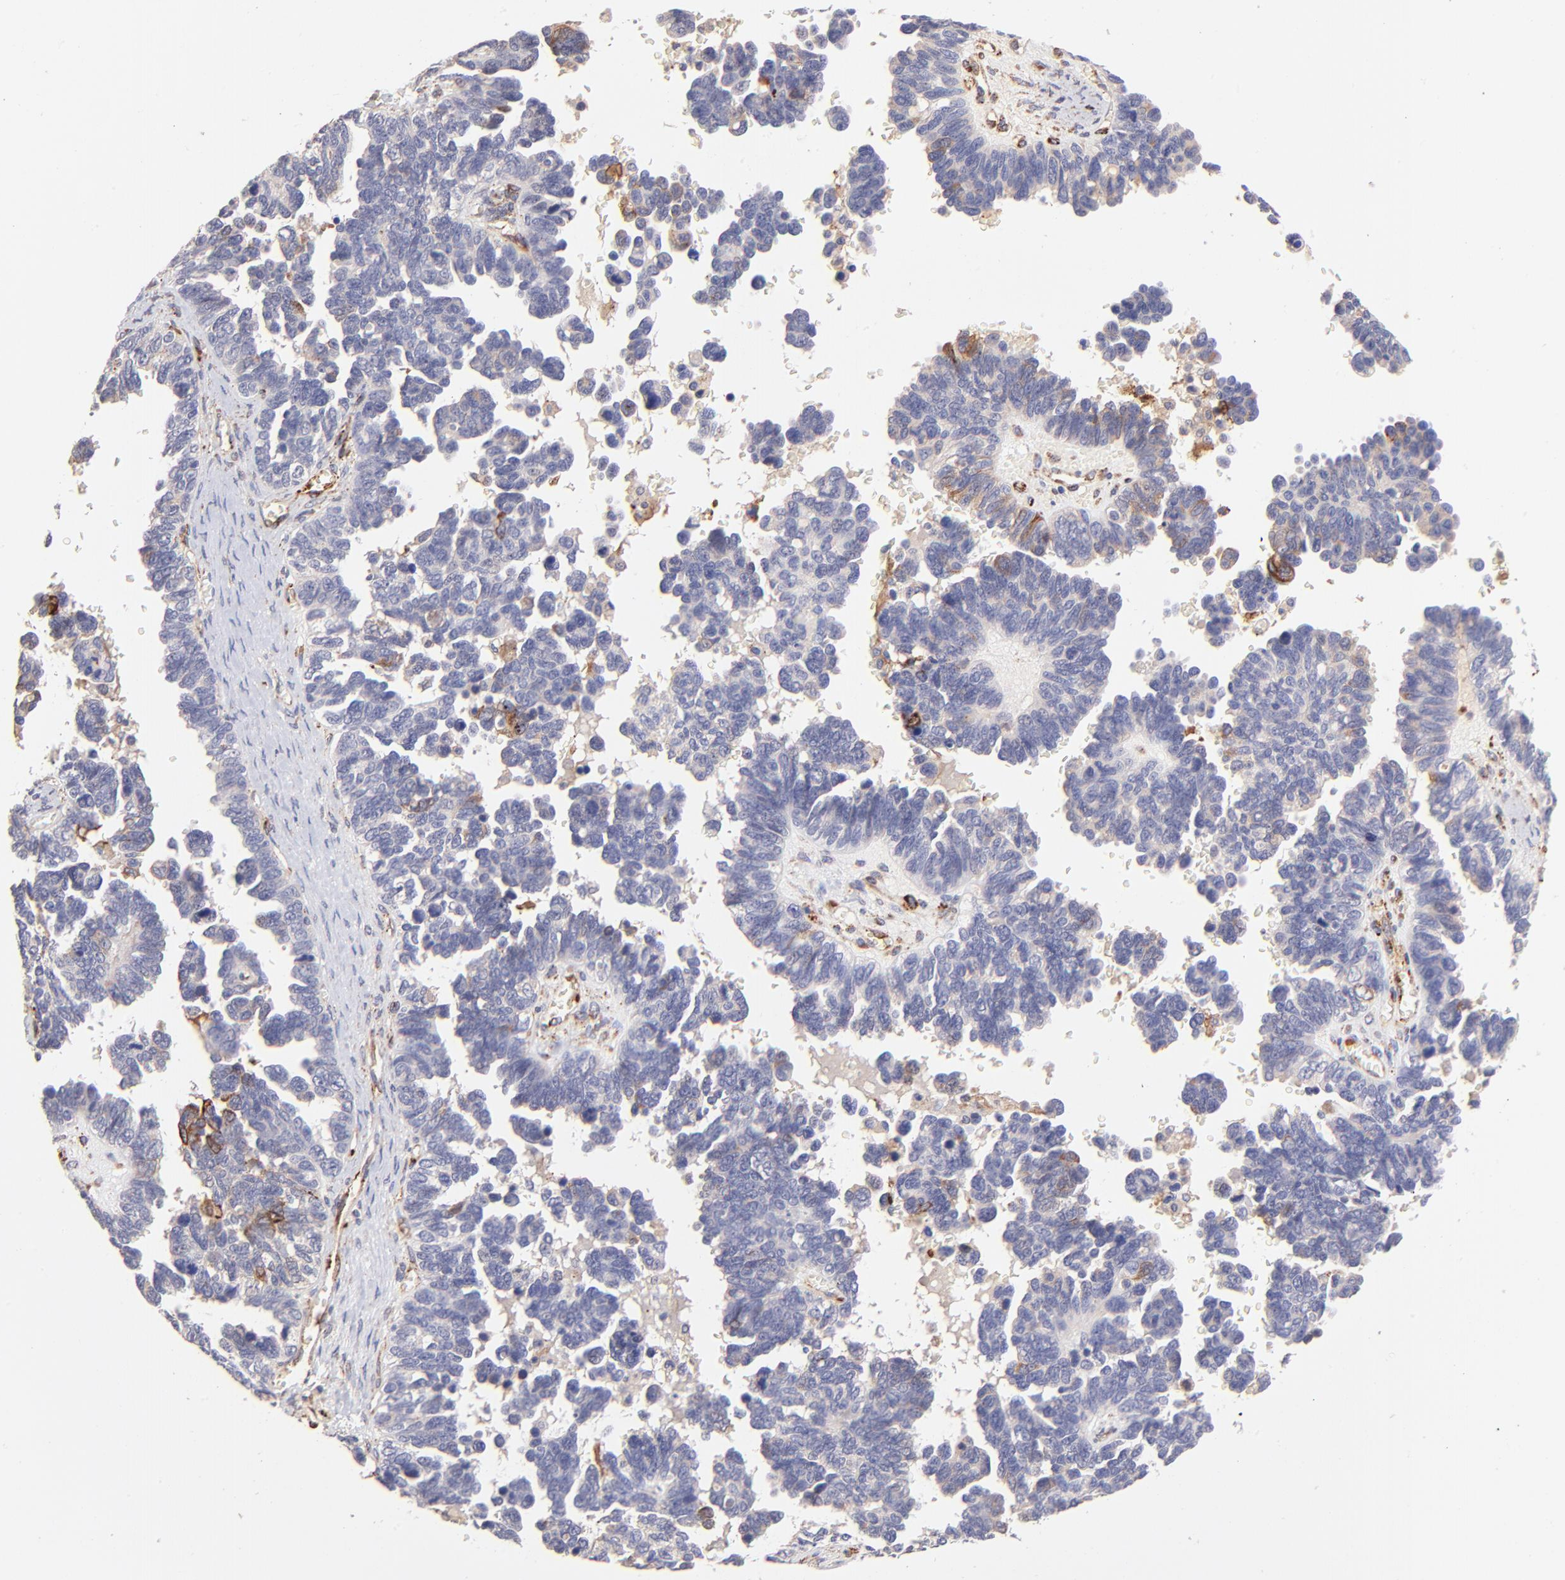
{"staining": {"intensity": "moderate", "quantity": "<25%", "location": "cytoplasmic/membranous"}, "tissue": "ovarian cancer", "cell_type": "Tumor cells", "image_type": "cancer", "snomed": [{"axis": "morphology", "description": "Cystadenocarcinoma, serous, NOS"}, {"axis": "topography", "description": "Ovary"}], "caption": "This is a histology image of immunohistochemistry staining of ovarian cancer, which shows moderate expression in the cytoplasmic/membranous of tumor cells.", "gene": "SPARC", "patient": {"sex": "female", "age": 69}}